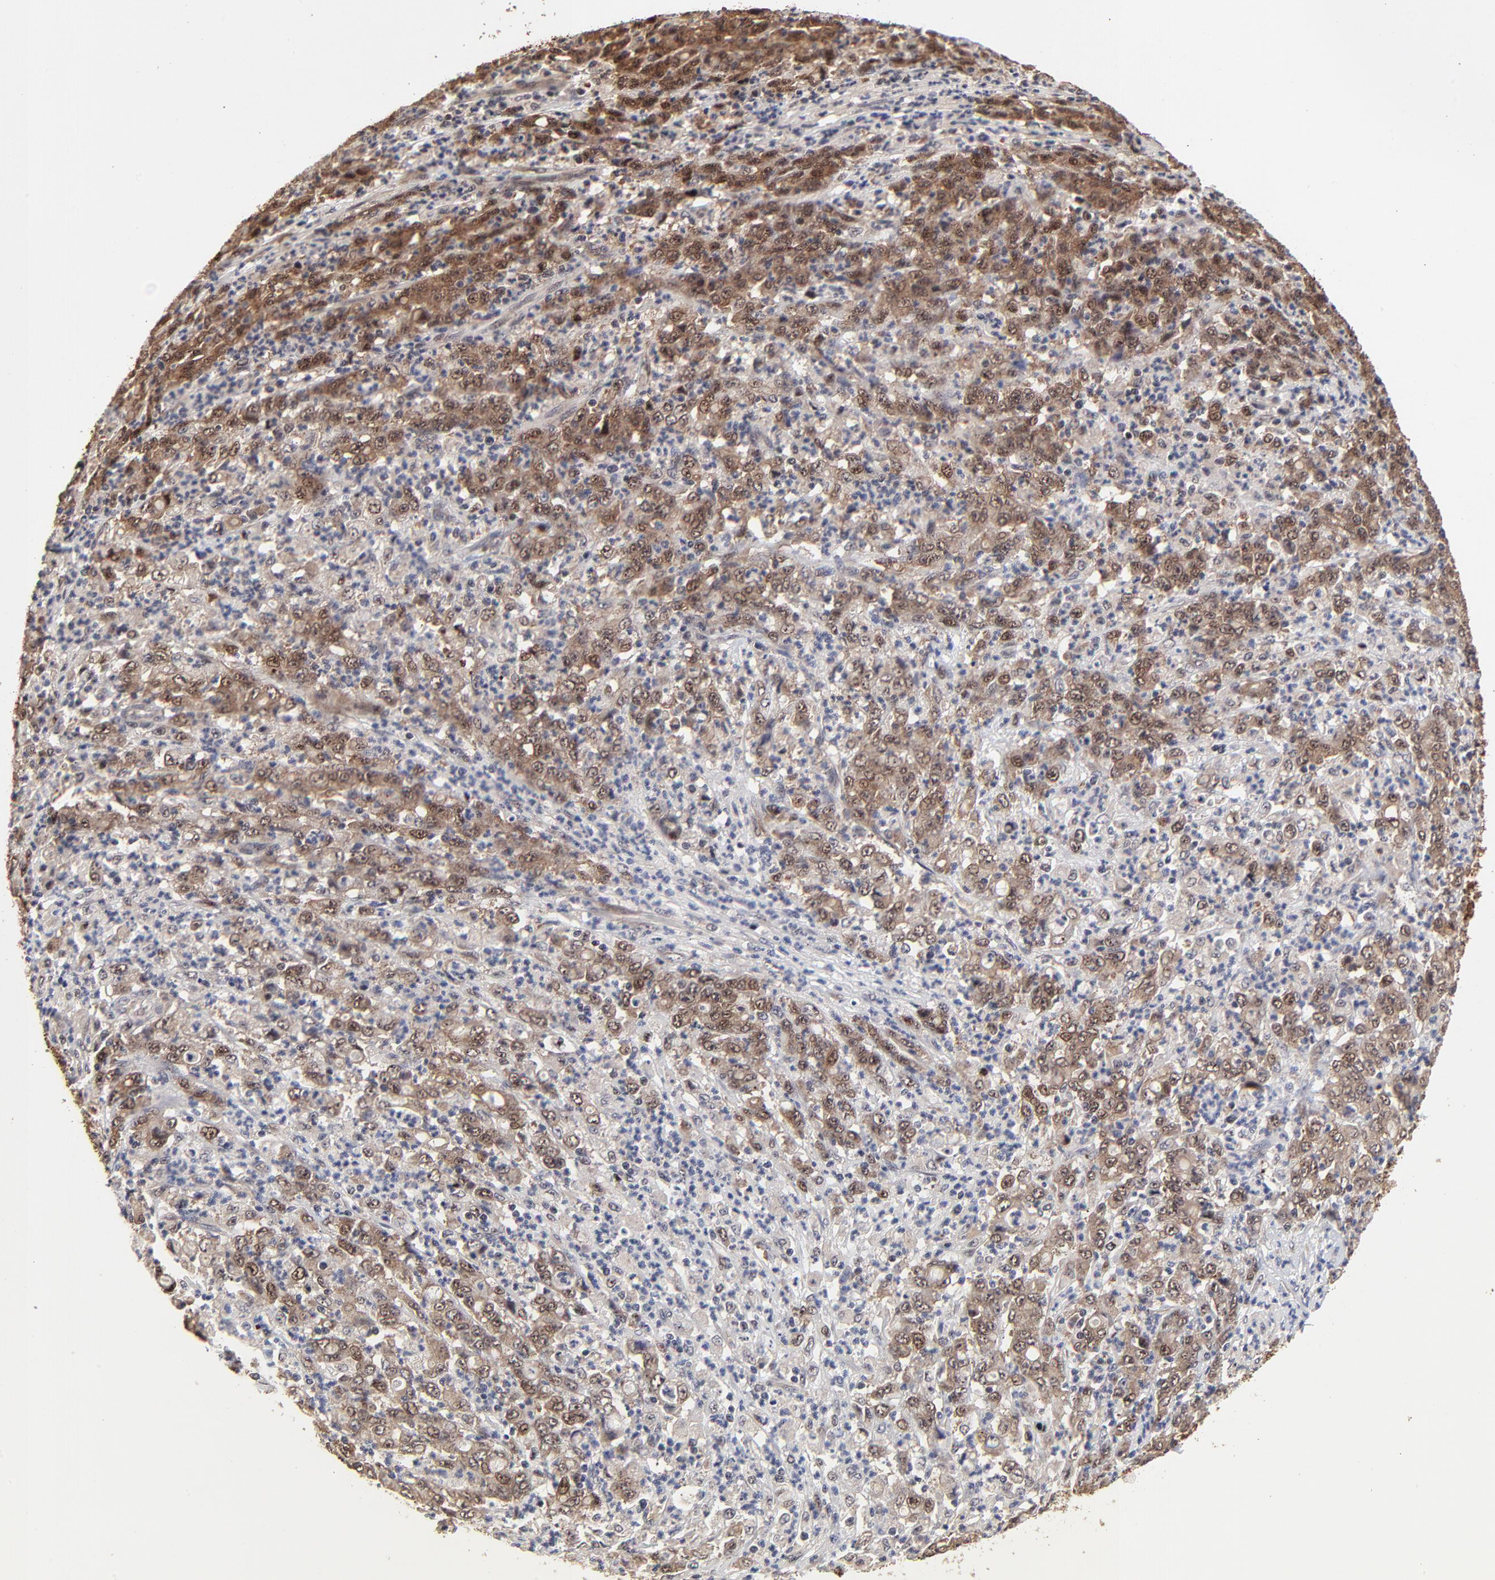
{"staining": {"intensity": "strong", "quantity": ">75%", "location": "cytoplasmic/membranous"}, "tissue": "stomach cancer", "cell_type": "Tumor cells", "image_type": "cancer", "snomed": [{"axis": "morphology", "description": "Adenocarcinoma, NOS"}, {"axis": "topography", "description": "Stomach, lower"}], "caption": "The image reveals staining of adenocarcinoma (stomach), revealing strong cytoplasmic/membranous protein staining (brown color) within tumor cells.", "gene": "FRMD8", "patient": {"sex": "female", "age": 71}}